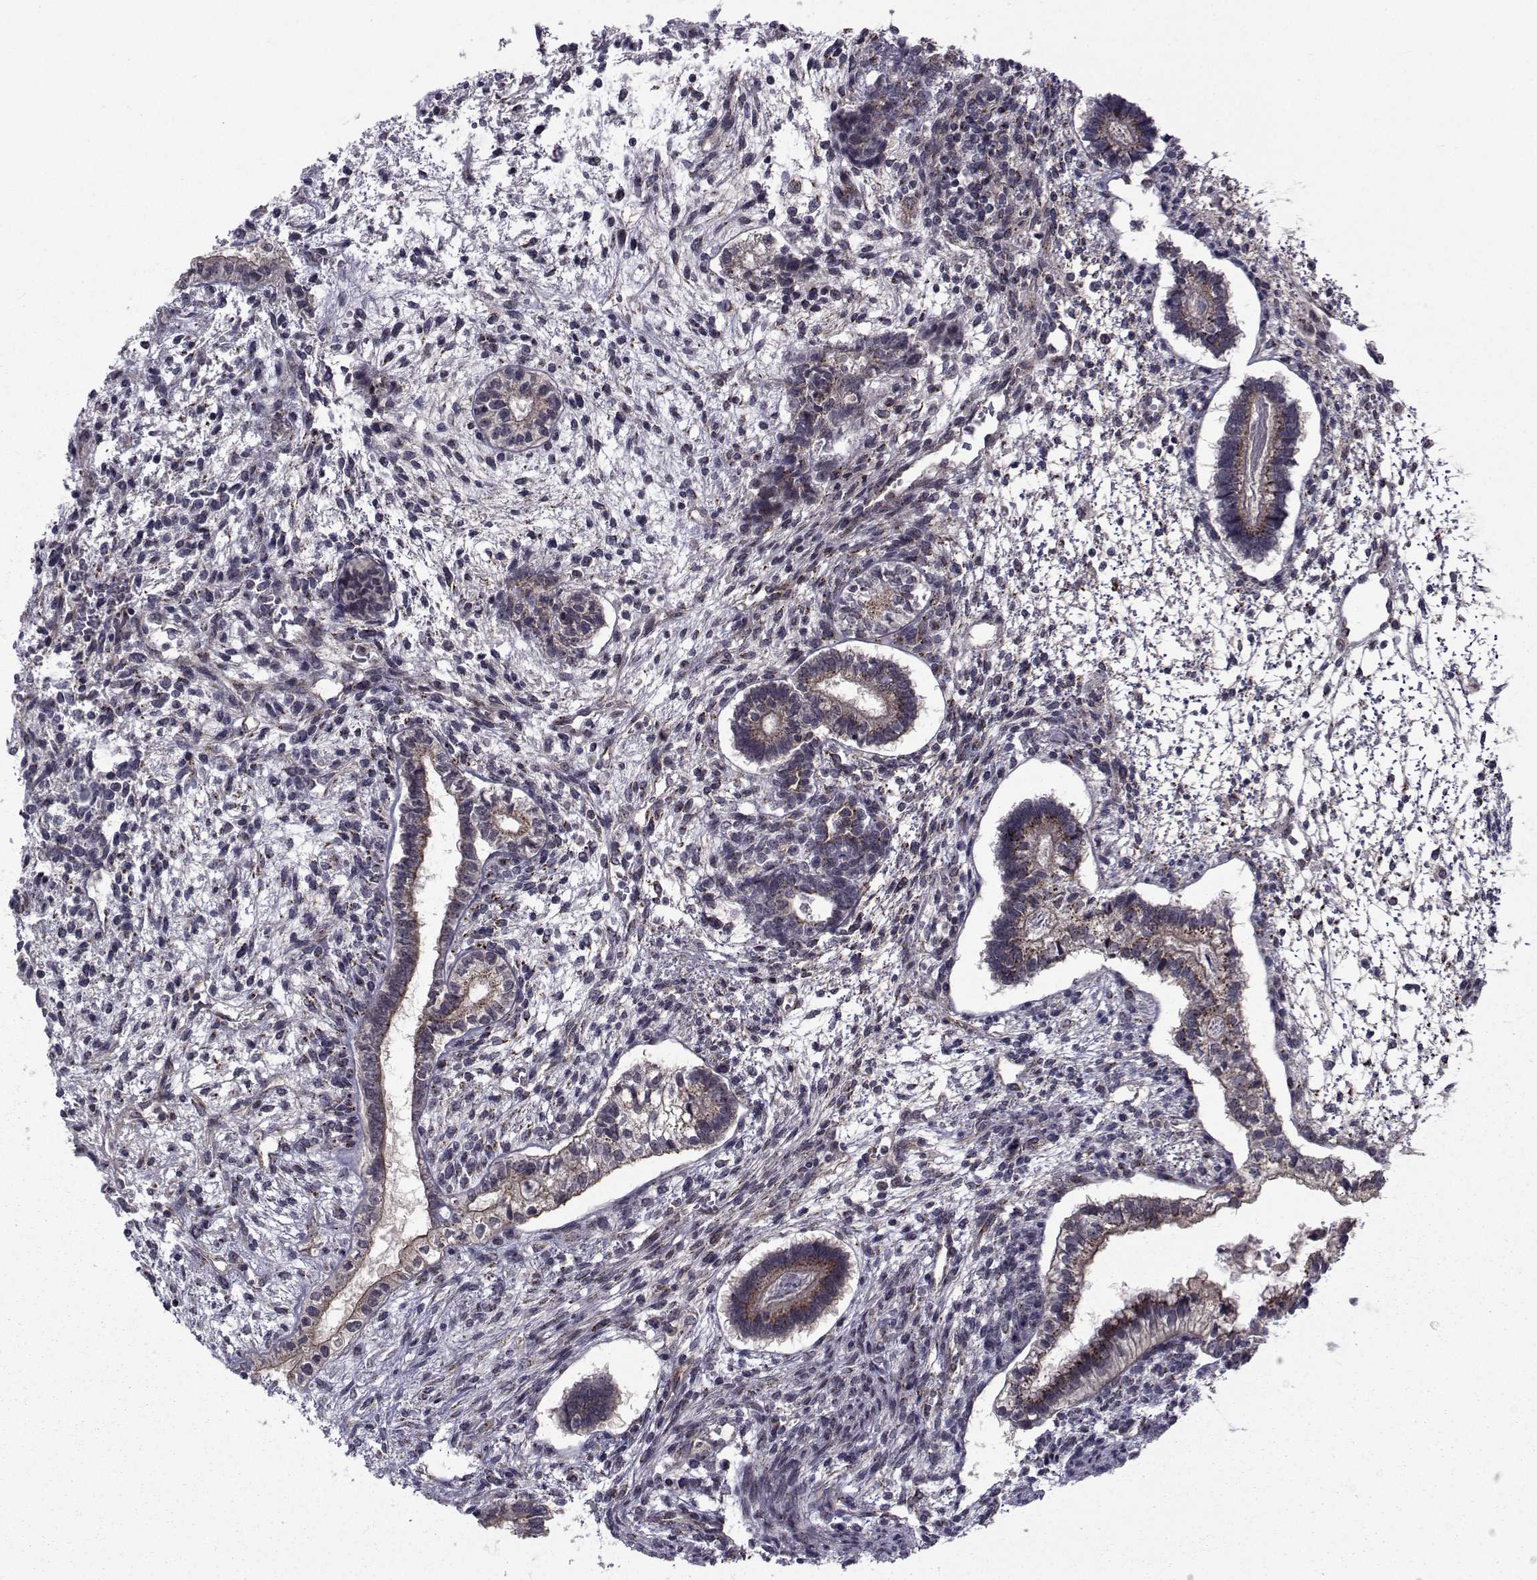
{"staining": {"intensity": "weak", "quantity": "<25%", "location": "cytoplasmic/membranous"}, "tissue": "testis cancer", "cell_type": "Tumor cells", "image_type": "cancer", "snomed": [{"axis": "morphology", "description": "Carcinoma, Embryonal, NOS"}, {"axis": "topography", "description": "Testis"}], "caption": "The histopathology image exhibits no staining of tumor cells in testis embryonal carcinoma.", "gene": "ATP6V1C2", "patient": {"sex": "male", "age": 37}}